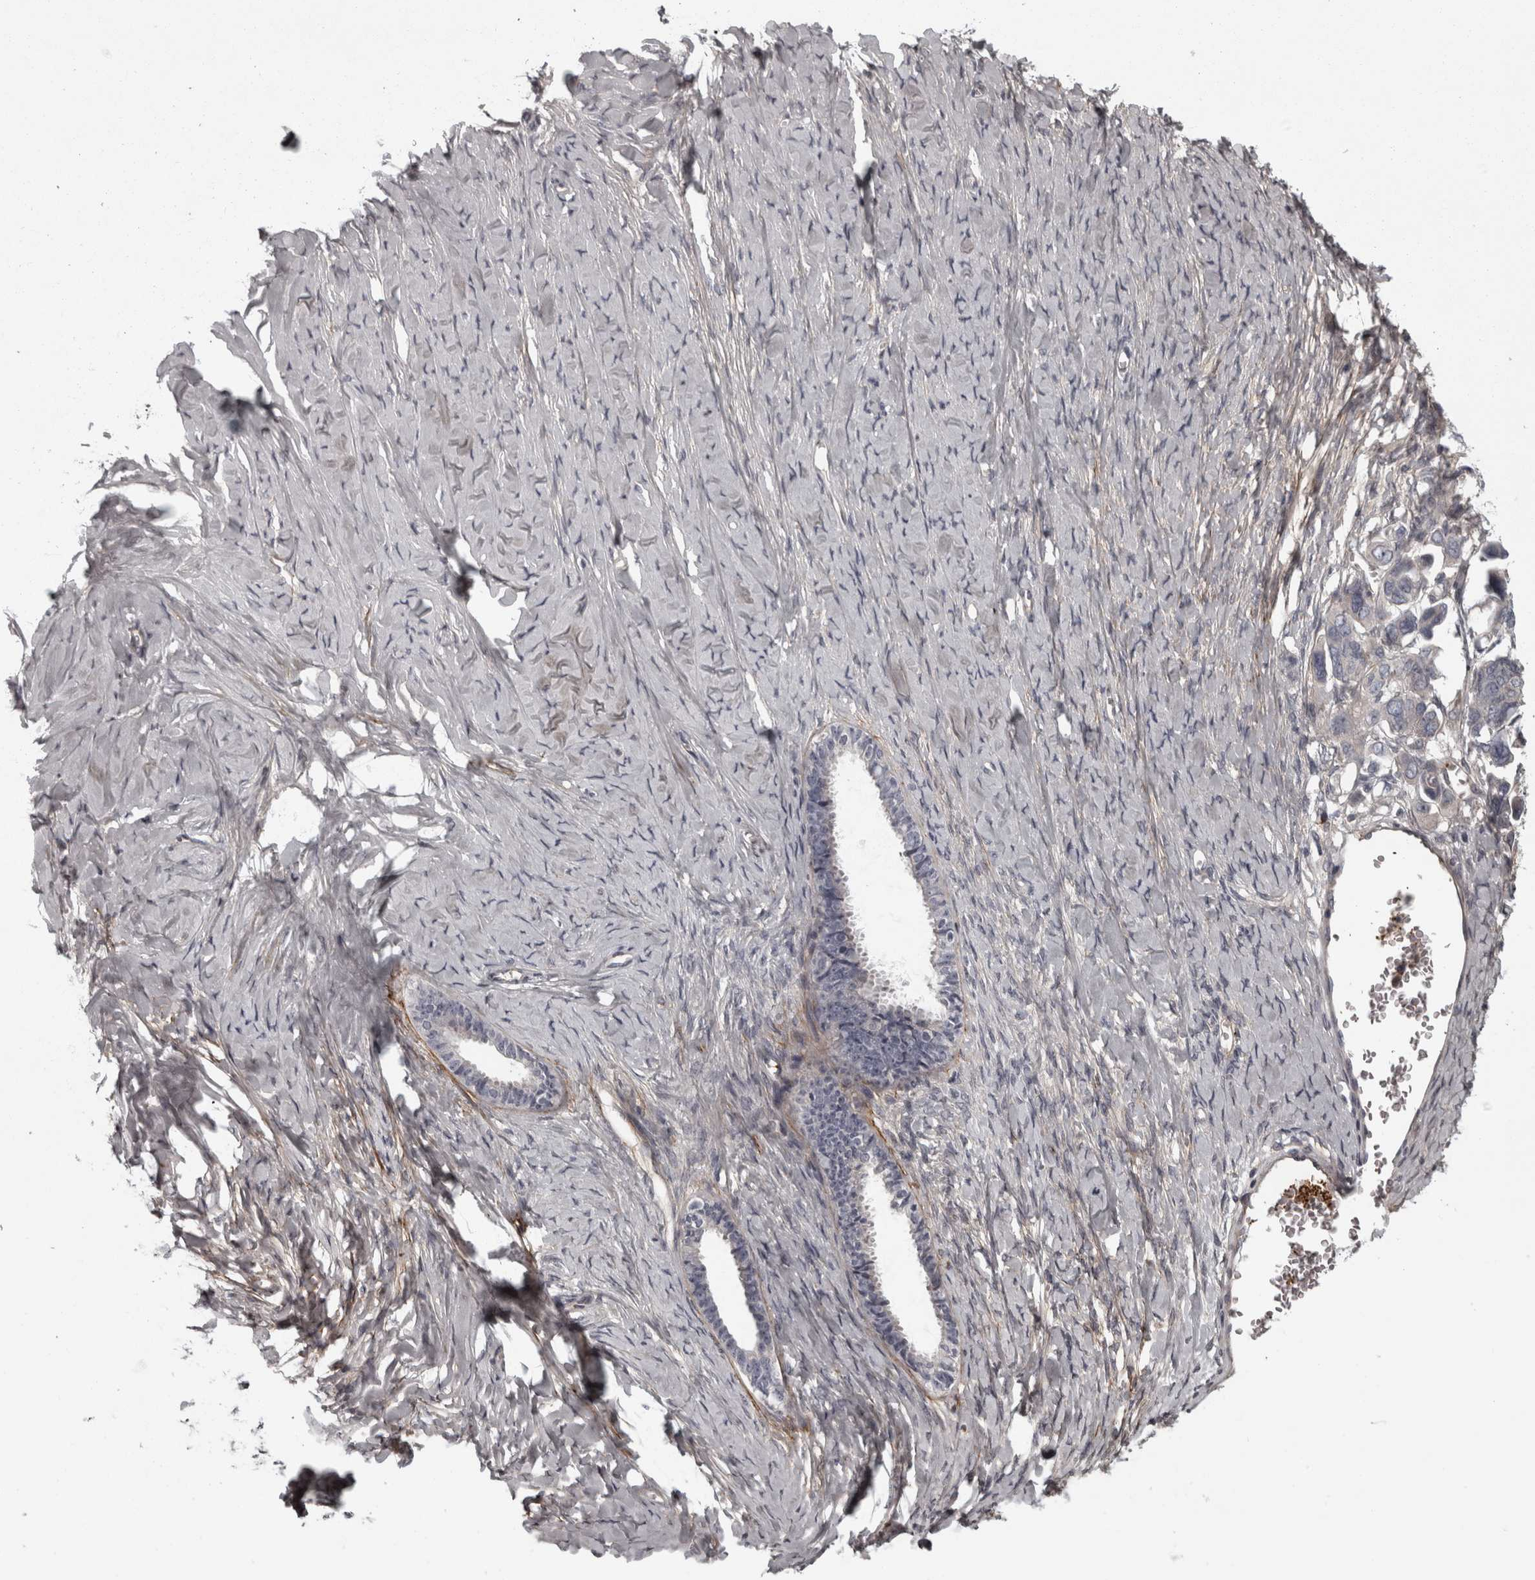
{"staining": {"intensity": "negative", "quantity": "none", "location": "none"}, "tissue": "ovarian cancer", "cell_type": "Tumor cells", "image_type": "cancer", "snomed": [{"axis": "morphology", "description": "Cystadenocarcinoma, serous, NOS"}, {"axis": "topography", "description": "Ovary"}], "caption": "Tumor cells show no significant staining in serous cystadenocarcinoma (ovarian).", "gene": "RSU1", "patient": {"sex": "female", "age": 79}}